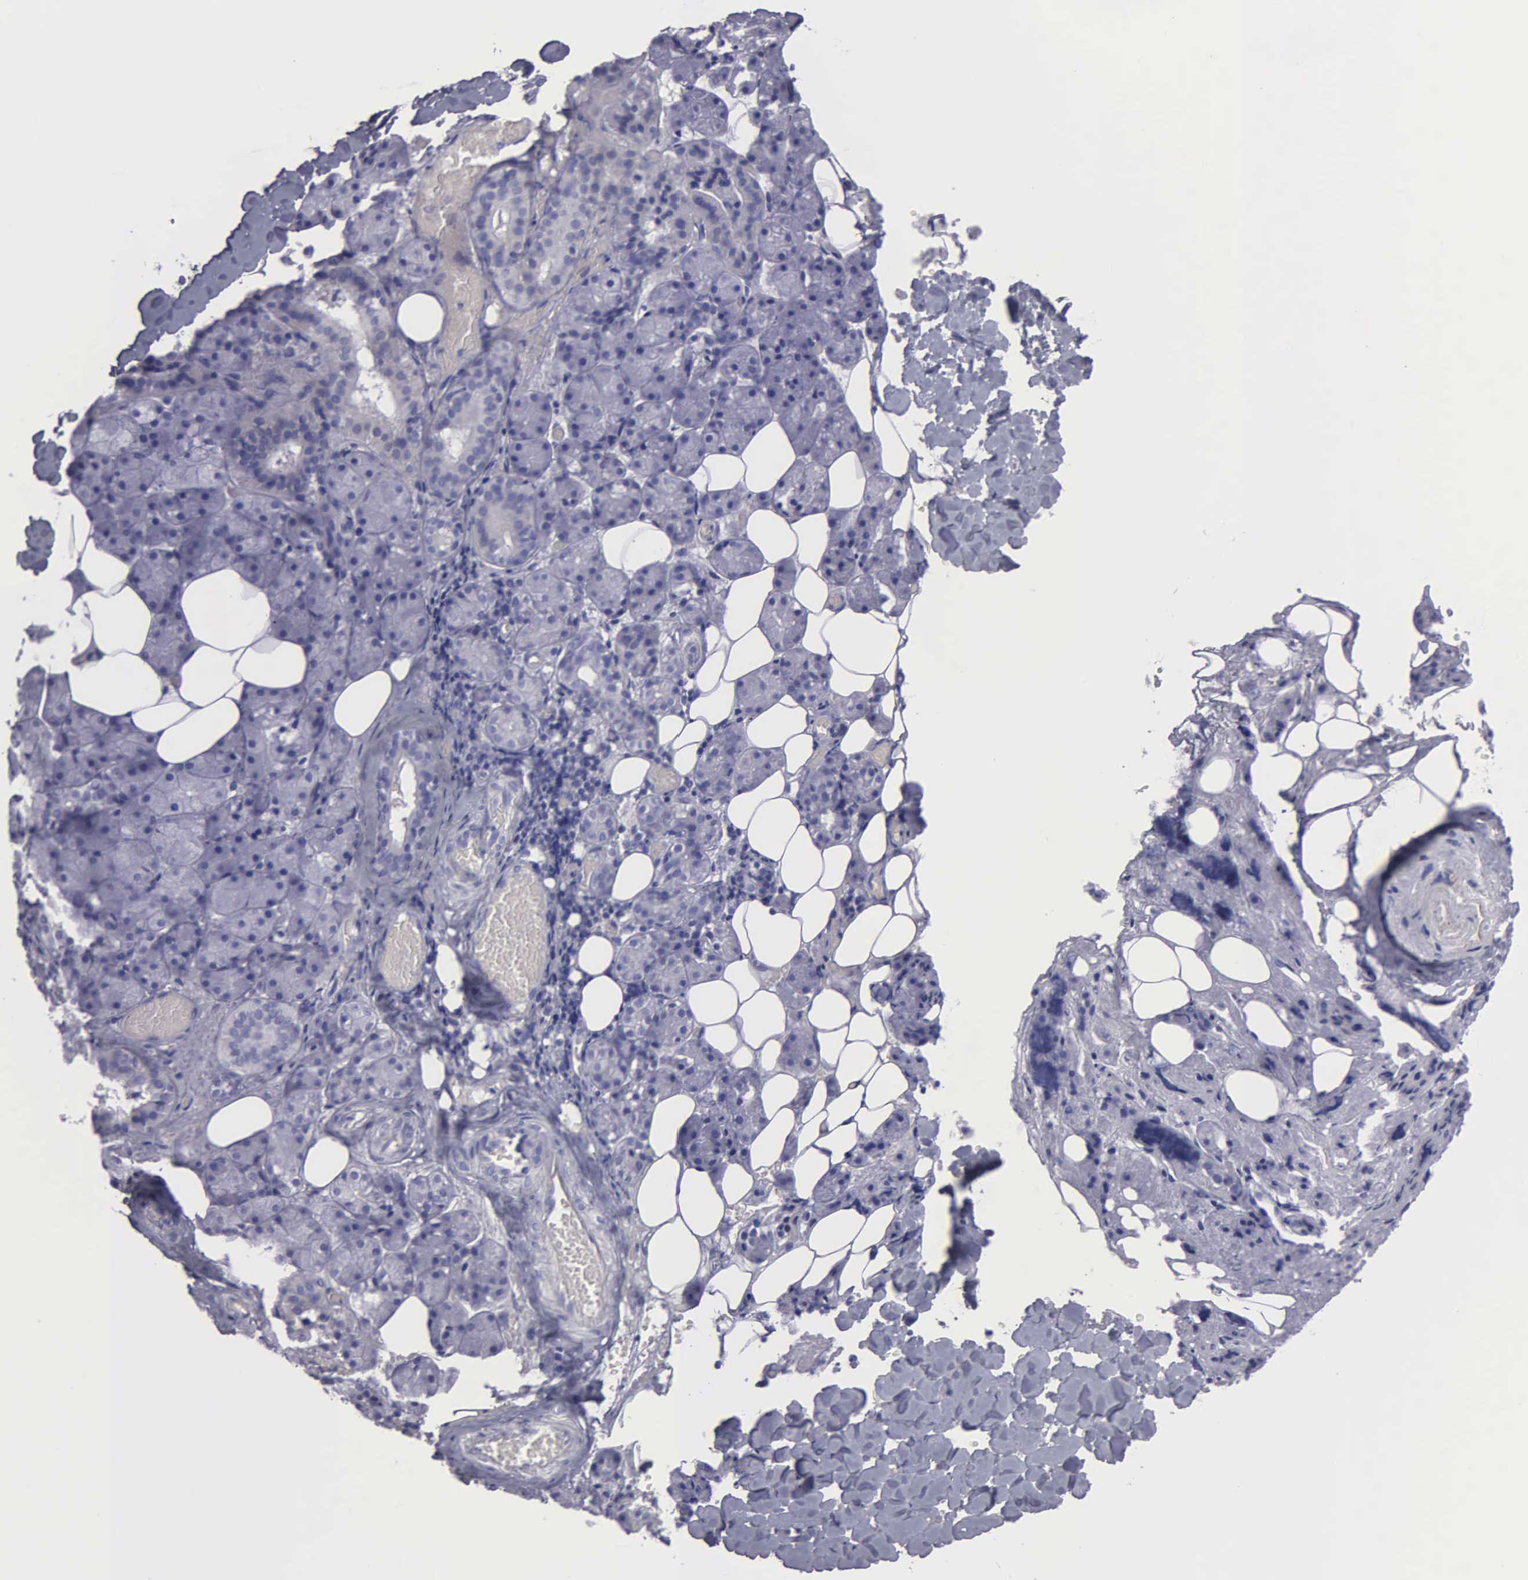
{"staining": {"intensity": "negative", "quantity": "none", "location": "none"}, "tissue": "salivary gland", "cell_type": "Glandular cells", "image_type": "normal", "snomed": [{"axis": "morphology", "description": "Normal tissue, NOS"}, {"axis": "topography", "description": "Salivary gland"}], "caption": "Immunohistochemistry micrograph of normal salivary gland: salivary gland stained with DAB exhibits no significant protein positivity in glandular cells. (DAB IHC visualized using brightfield microscopy, high magnification).", "gene": "FBLN5", "patient": {"sex": "female", "age": 55}}